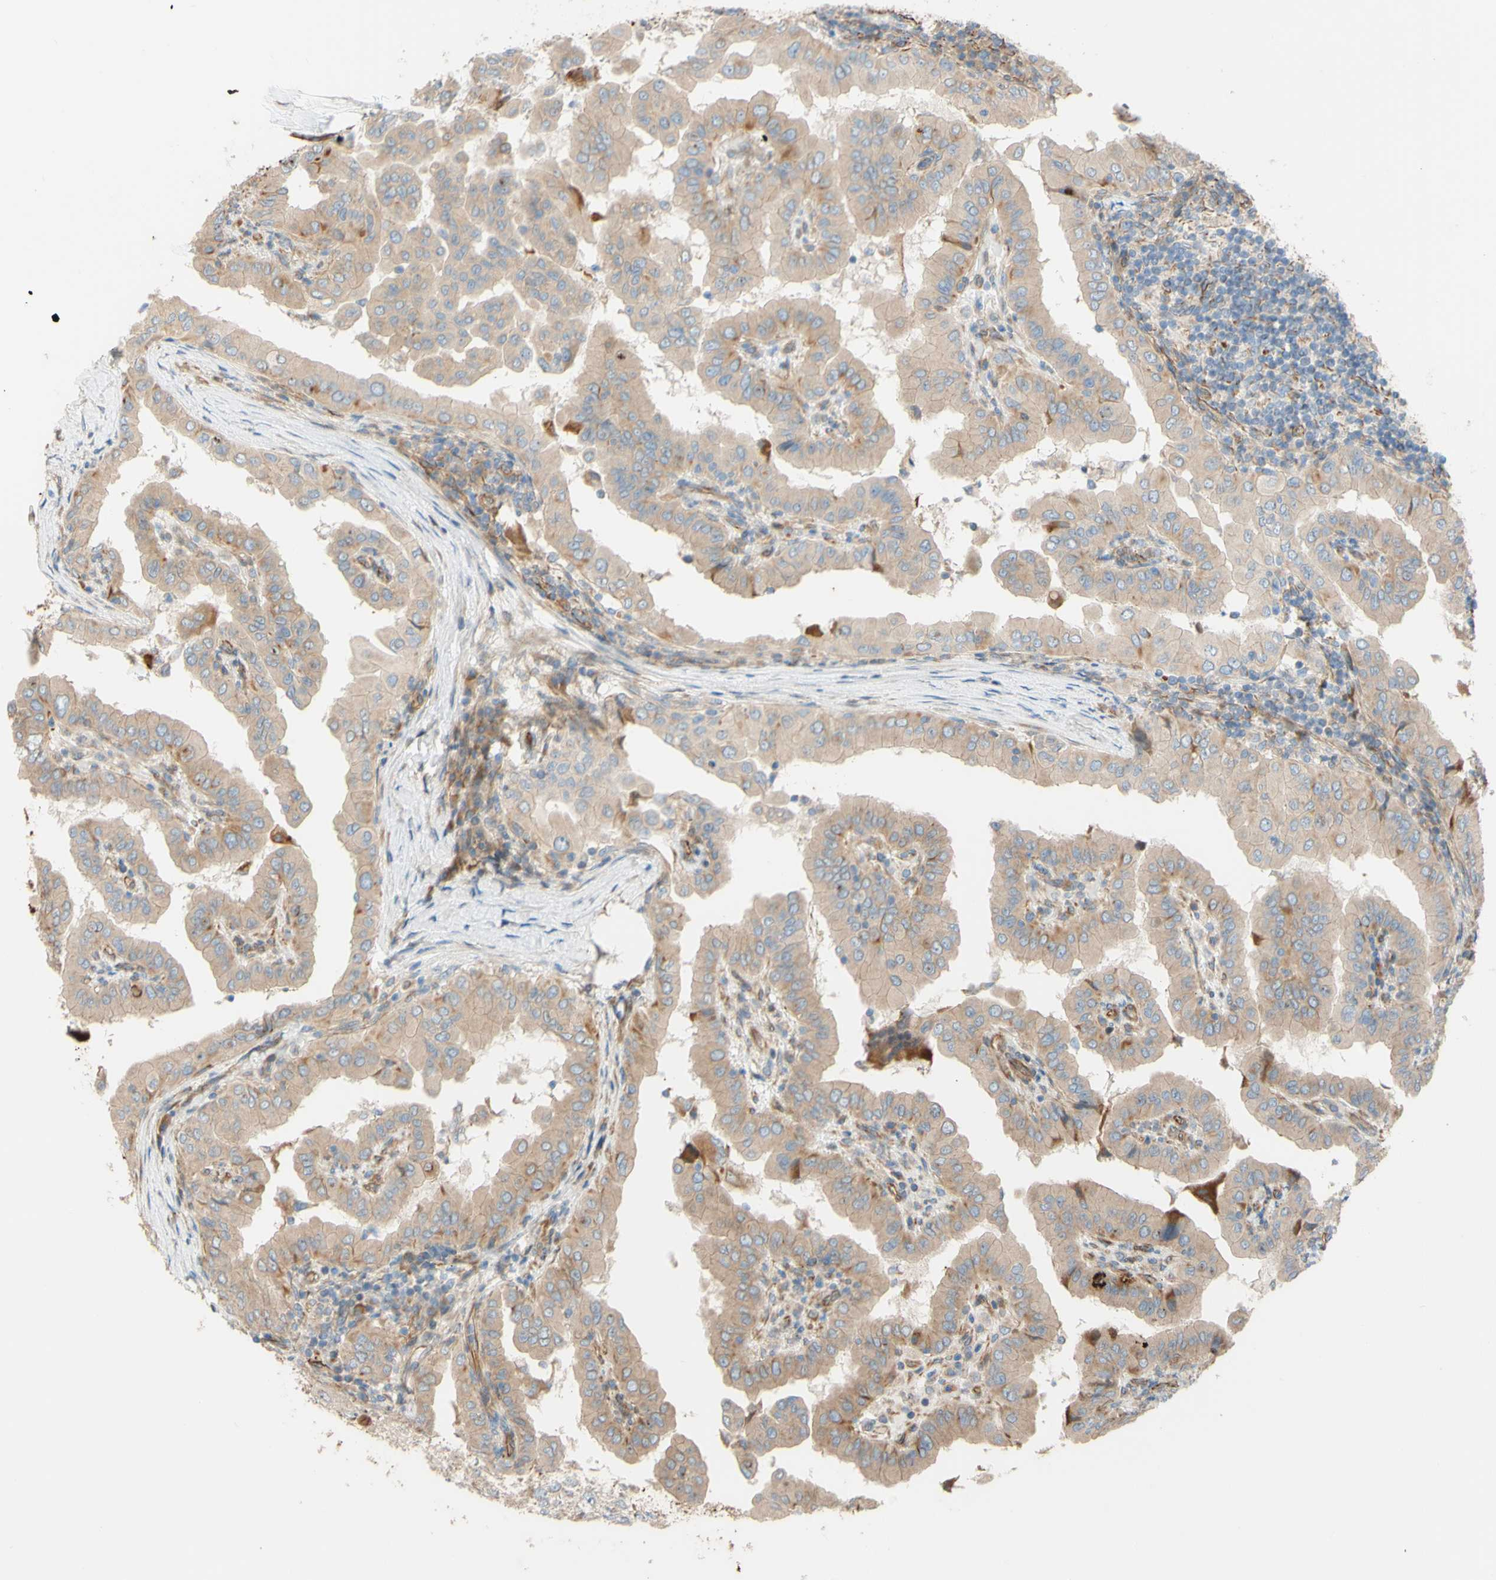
{"staining": {"intensity": "weak", "quantity": ">75%", "location": "cytoplasmic/membranous"}, "tissue": "thyroid cancer", "cell_type": "Tumor cells", "image_type": "cancer", "snomed": [{"axis": "morphology", "description": "Papillary adenocarcinoma, NOS"}, {"axis": "topography", "description": "Thyroid gland"}], "caption": "Immunohistochemistry of human thyroid cancer (papillary adenocarcinoma) exhibits low levels of weak cytoplasmic/membranous expression in approximately >75% of tumor cells. (DAB (3,3'-diaminobenzidine) IHC, brown staining for protein, blue staining for nuclei).", "gene": "C1orf43", "patient": {"sex": "male", "age": 33}}